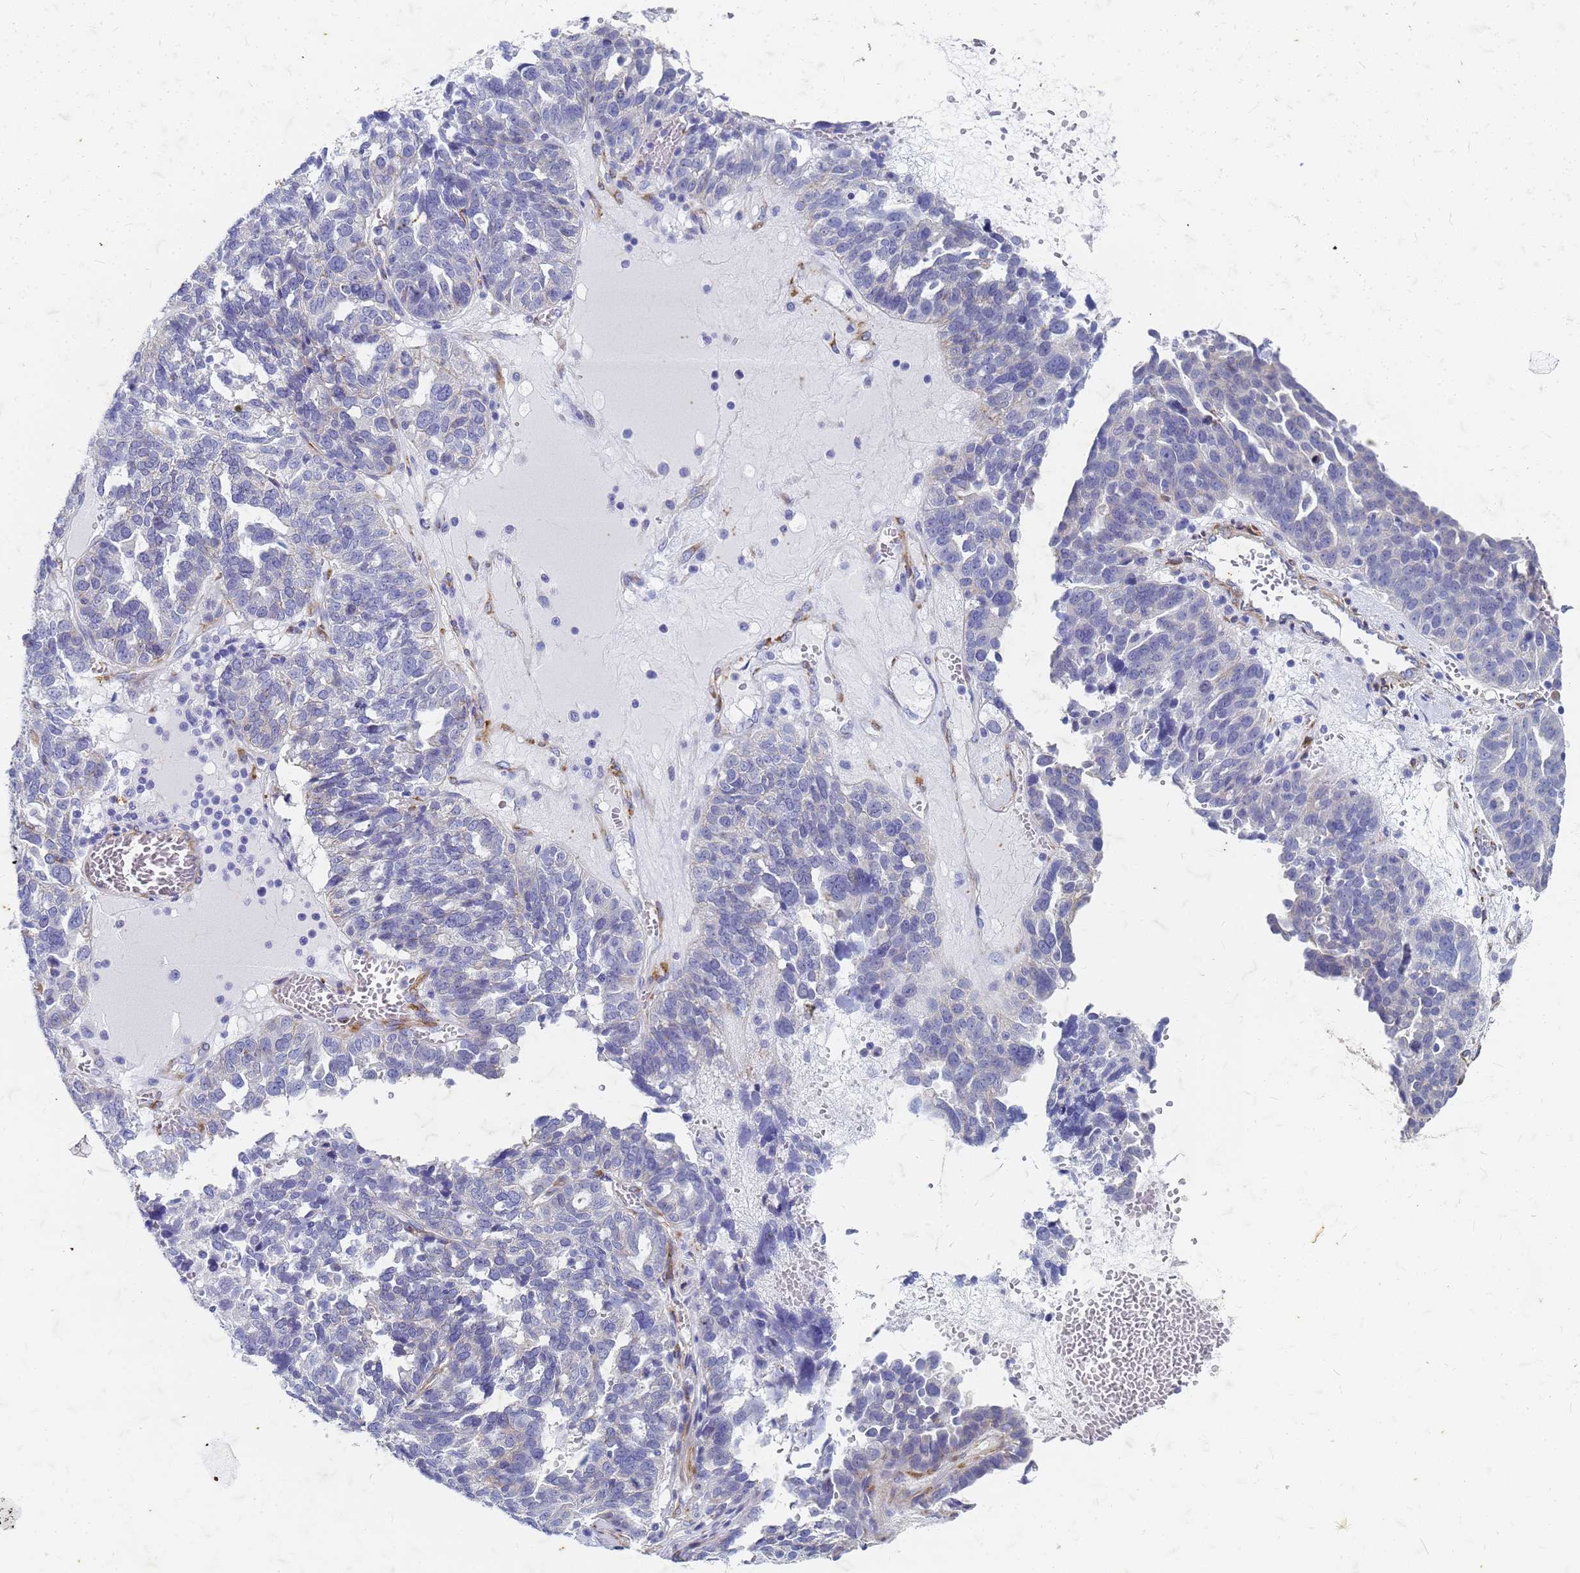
{"staining": {"intensity": "negative", "quantity": "none", "location": "none"}, "tissue": "ovarian cancer", "cell_type": "Tumor cells", "image_type": "cancer", "snomed": [{"axis": "morphology", "description": "Cystadenocarcinoma, serous, NOS"}, {"axis": "topography", "description": "Ovary"}], "caption": "This is an immunohistochemistry image of human ovarian cancer (serous cystadenocarcinoma). There is no expression in tumor cells.", "gene": "TRIM64B", "patient": {"sex": "female", "age": 59}}